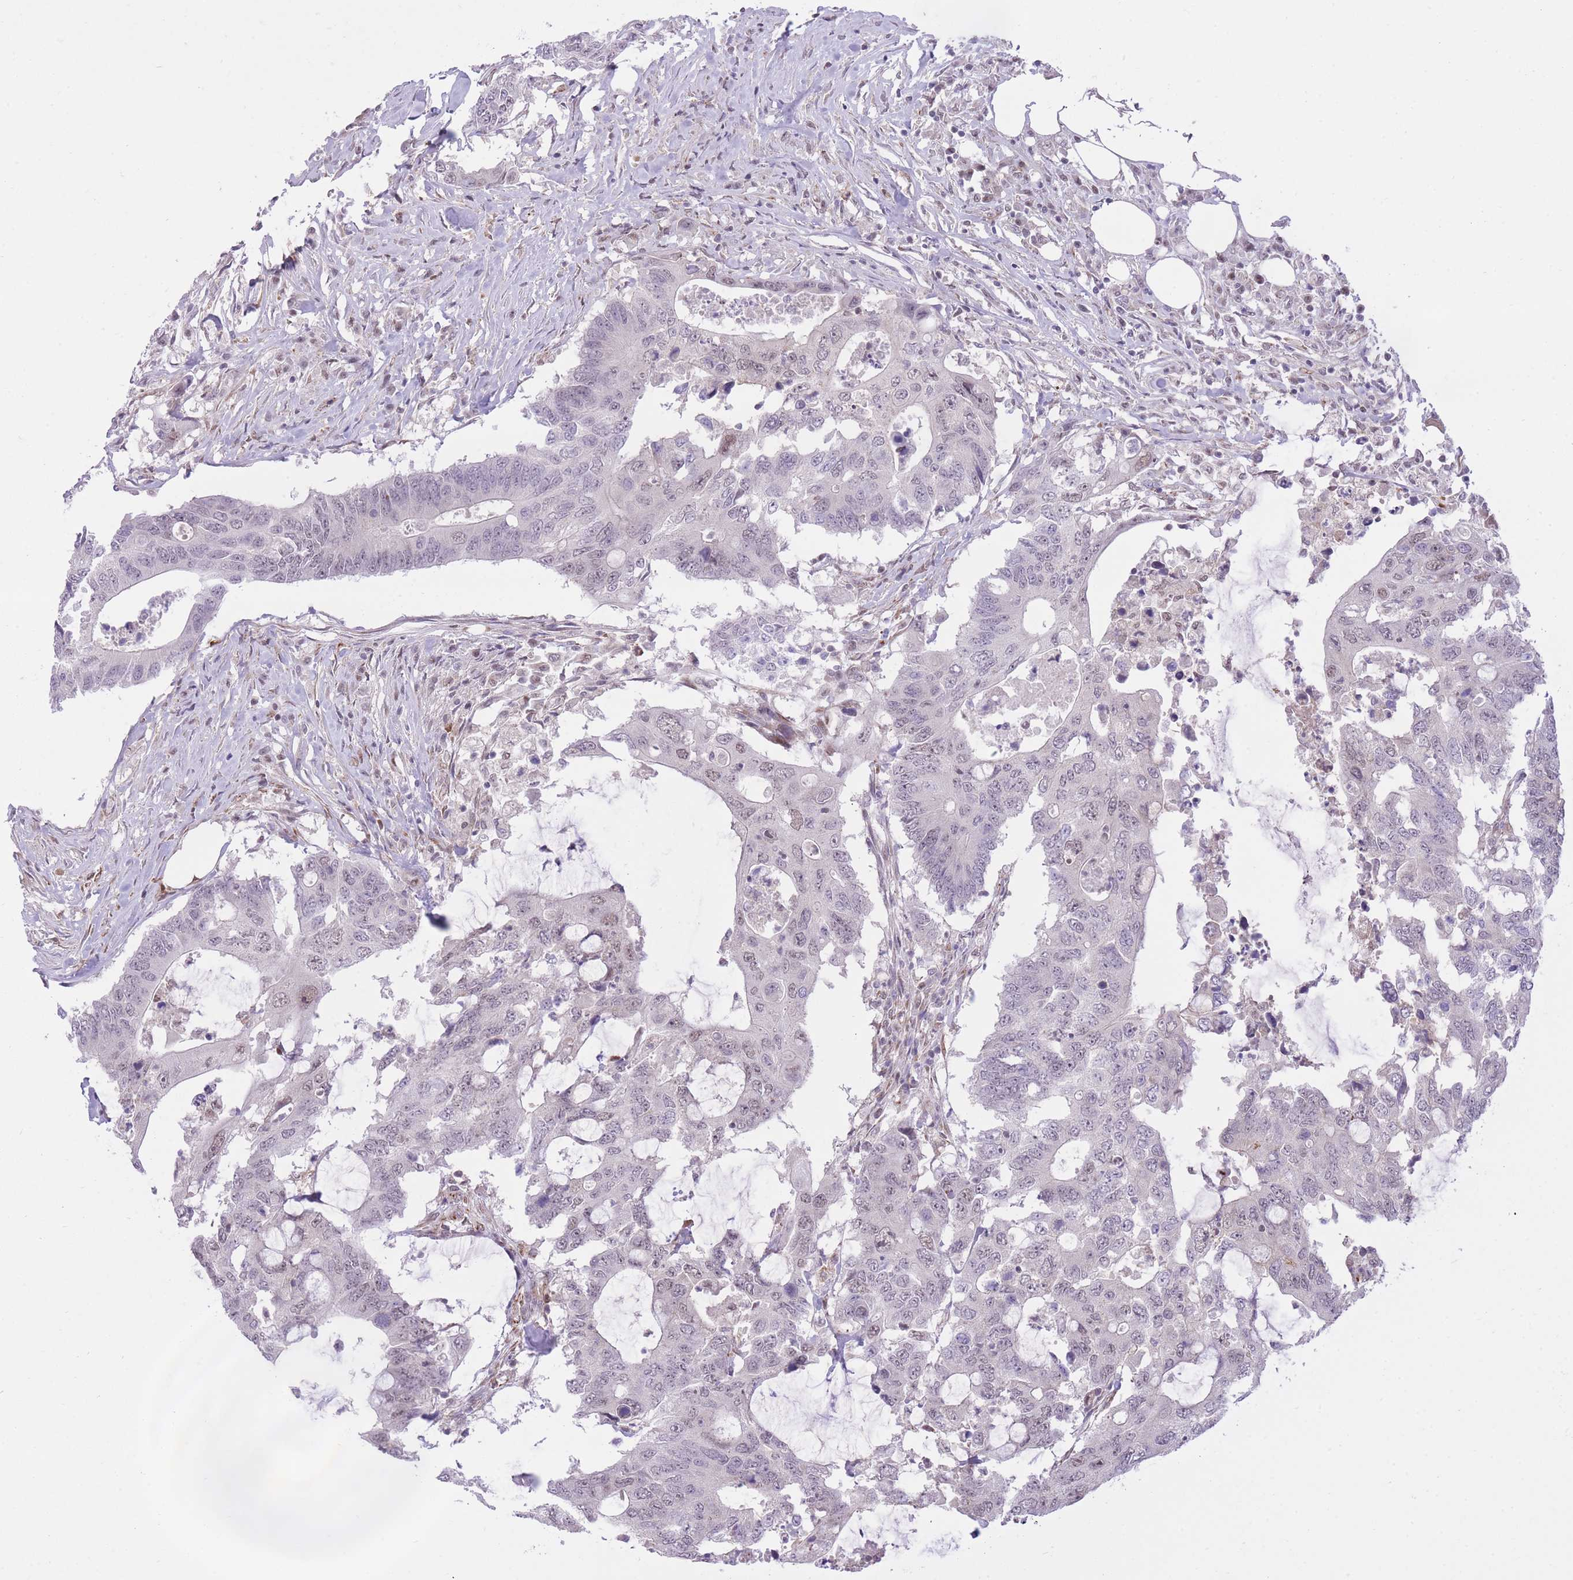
{"staining": {"intensity": "weak", "quantity": "<25%", "location": "nuclear"}, "tissue": "colorectal cancer", "cell_type": "Tumor cells", "image_type": "cancer", "snomed": [{"axis": "morphology", "description": "Adenocarcinoma, NOS"}, {"axis": "topography", "description": "Colon"}], "caption": "The micrograph demonstrates no staining of tumor cells in adenocarcinoma (colorectal).", "gene": "ELL", "patient": {"sex": "male", "age": 71}}